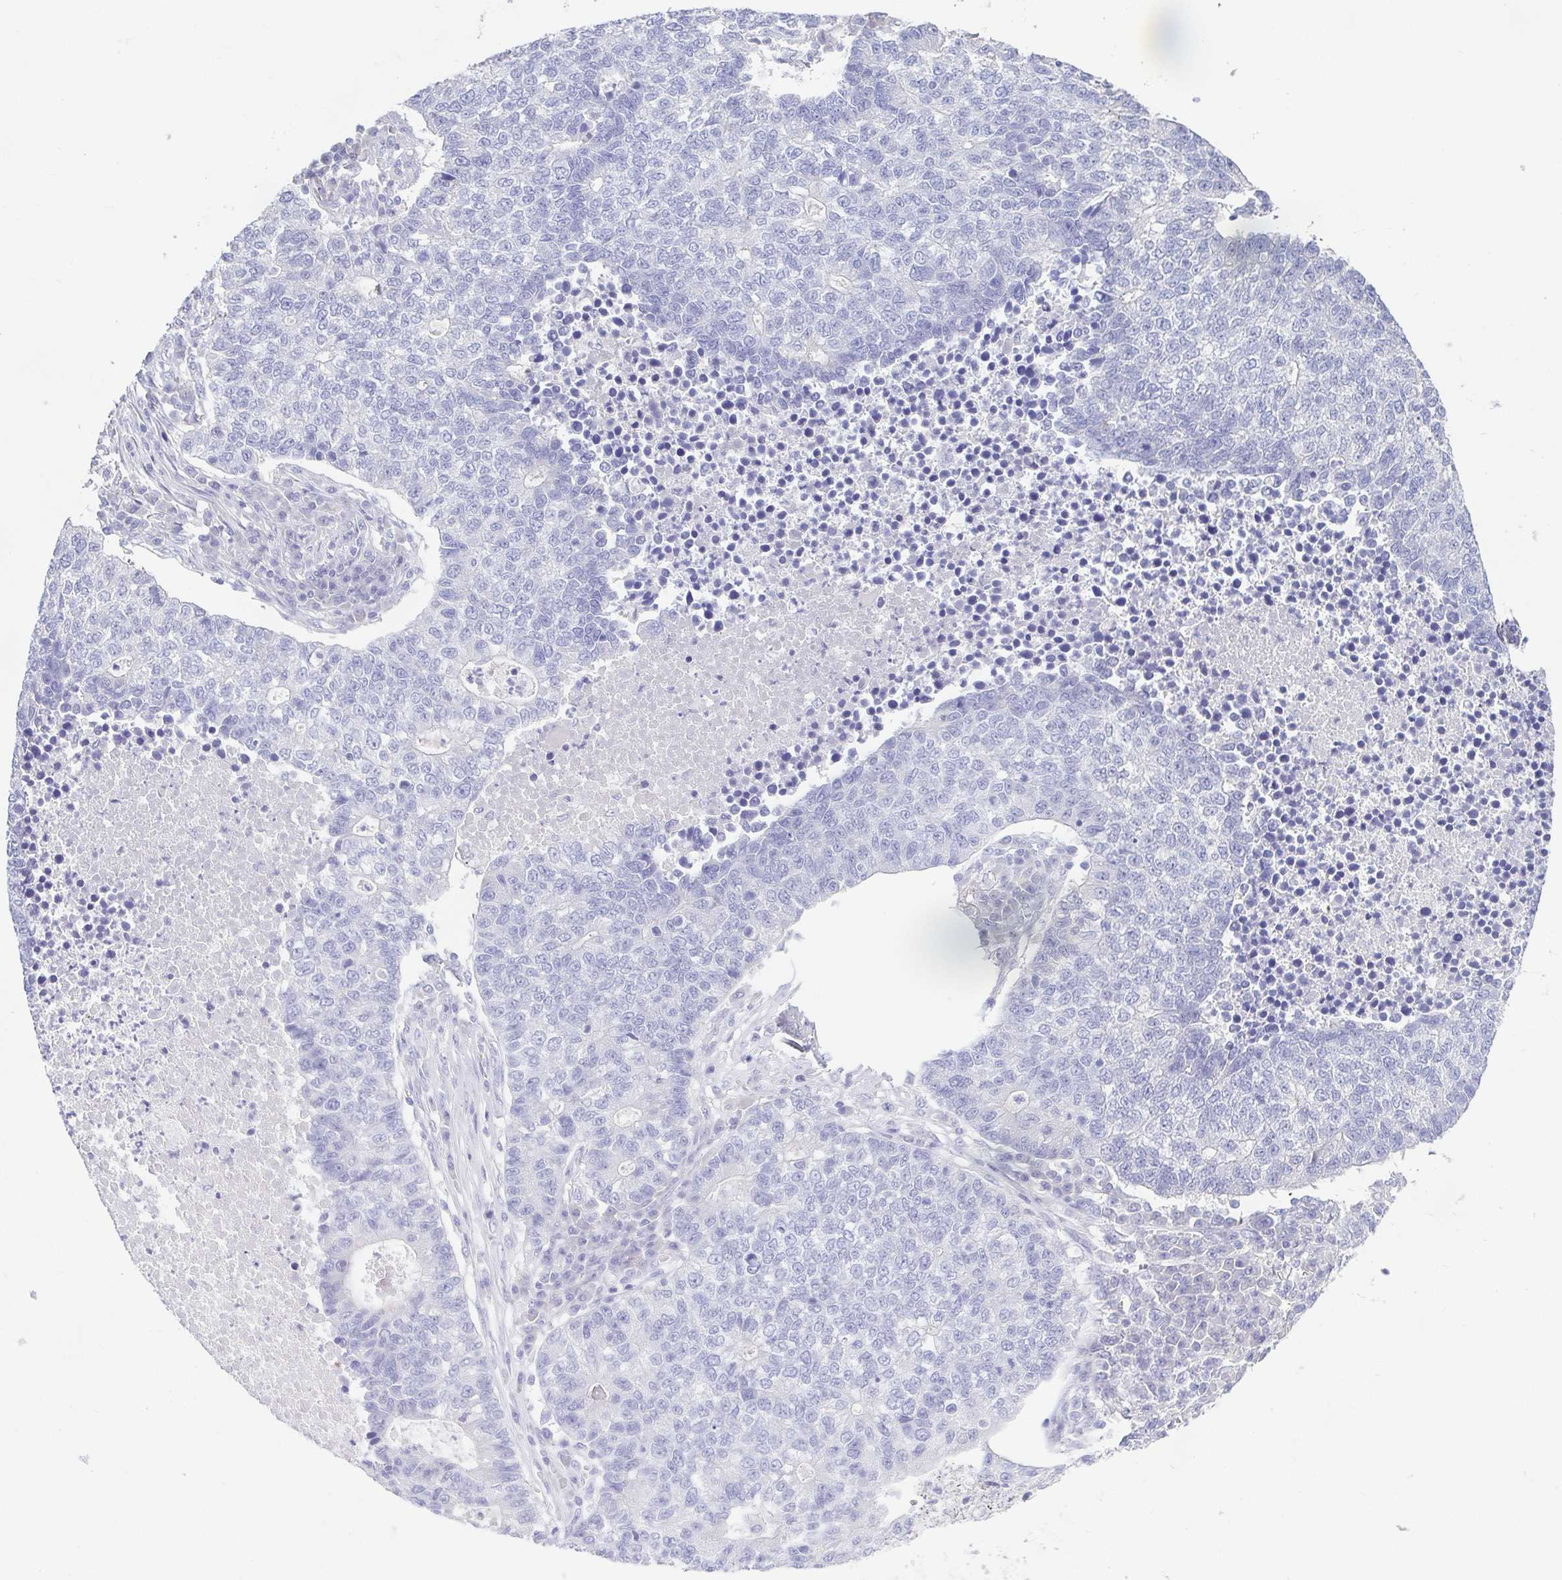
{"staining": {"intensity": "negative", "quantity": "none", "location": "none"}, "tissue": "lung cancer", "cell_type": "Tumor cells", "image_type": "cancer", "snomed": [{"axis": "morphology", "description": "Adenocarcinoma, NOS"}, {"axis": "topography", "description": "Lung"}], "caption": "Photomicrograph shows no protein positivity in tumor cells of lung cancer tissue.", "gene": "HAPLN2", "patient": {"sex": "male", "age": 57}}